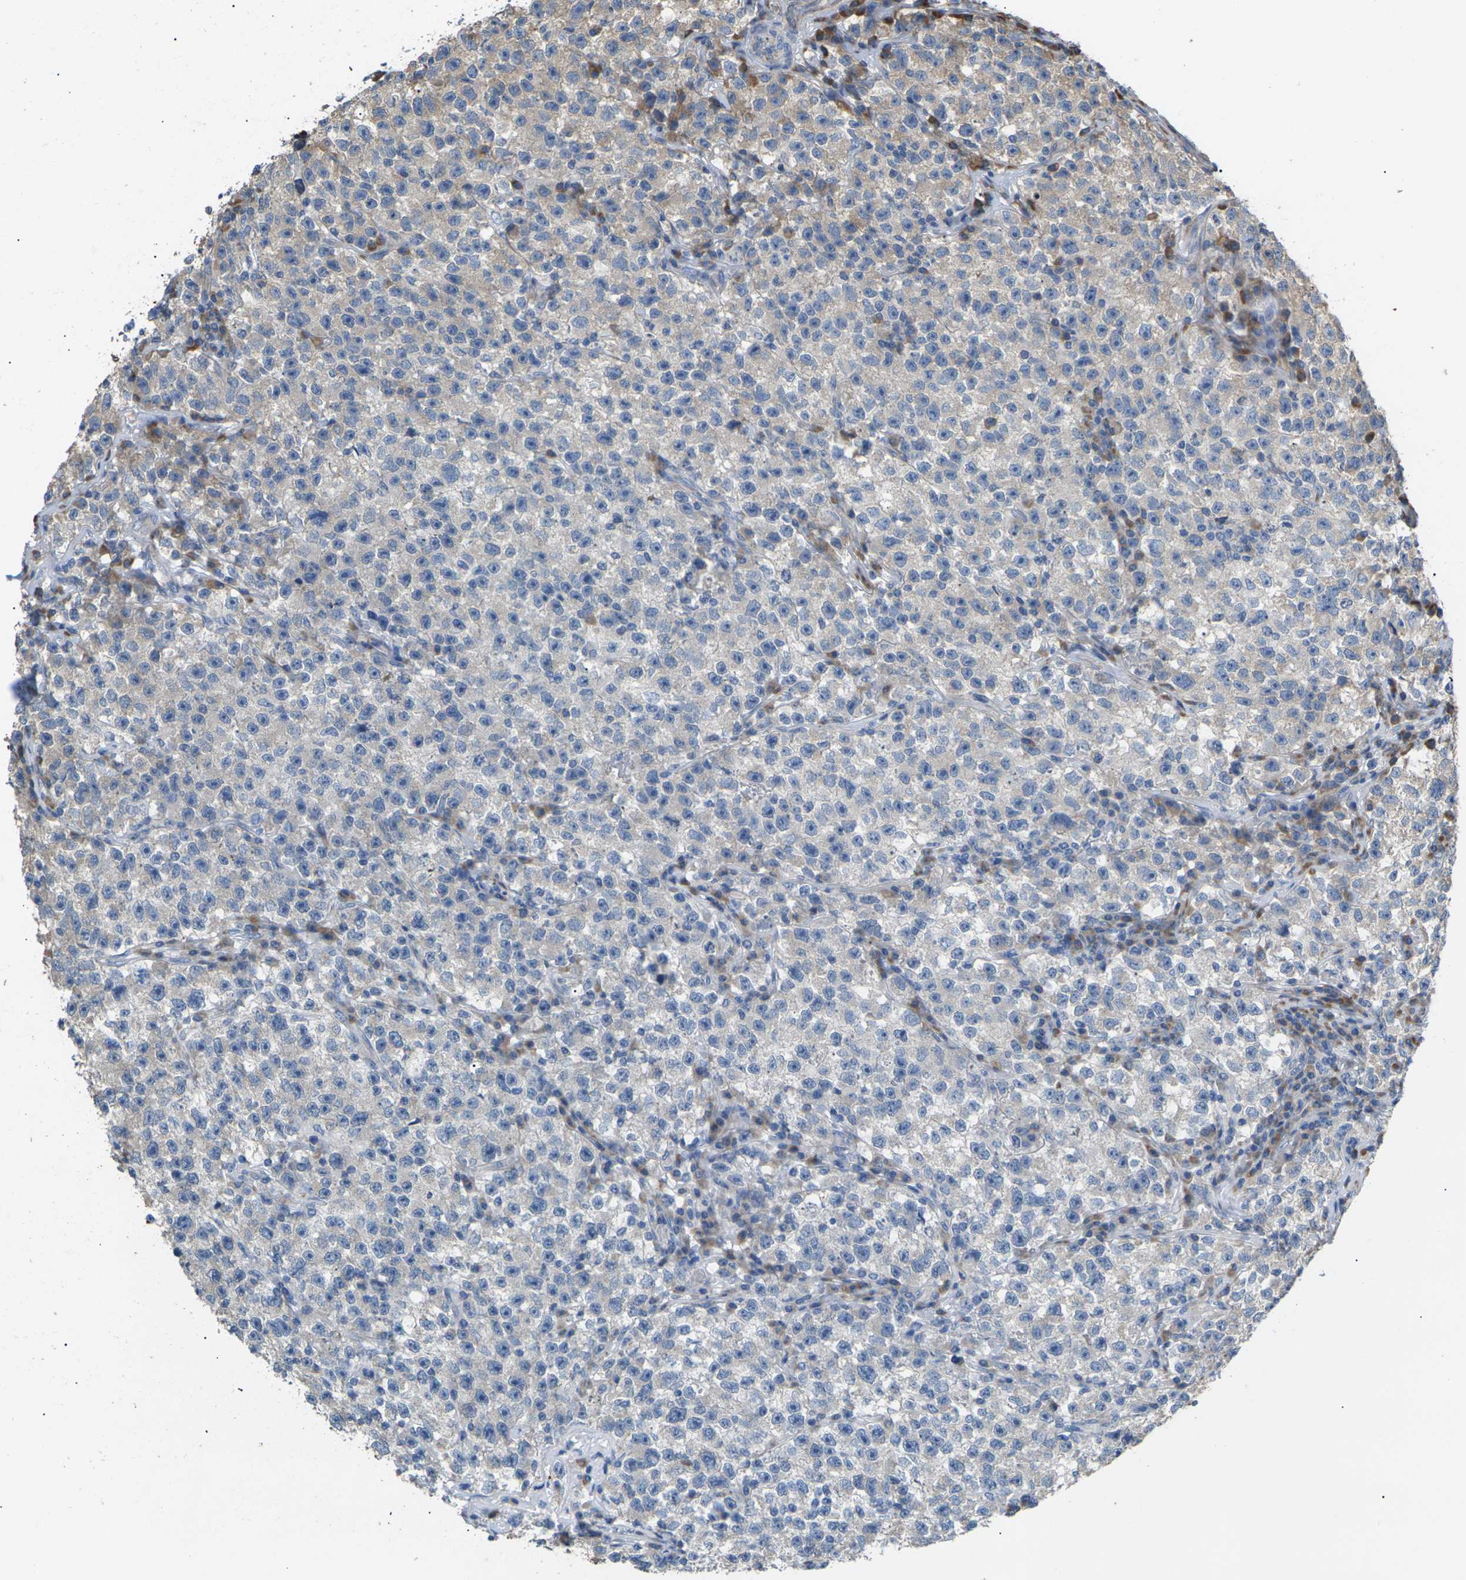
{"staining": {"intensity": "negative", "quantity": "none", "location": "none"}, "tissue": "testis cancer", "cell_type": "Tumor cells", "image_type": "cancer", "snomed": [{"axis": "morphology", "description": "Seminoma, NOS"}, {"axis": "topography", "description": "Testis"}], "caption": "An image of testis cancer (seminoma) stained for a protein reveals no brown staining in tumor cells.", "gene": "KLHDC8B", "patient": {"sex": "male", "age": 22}}